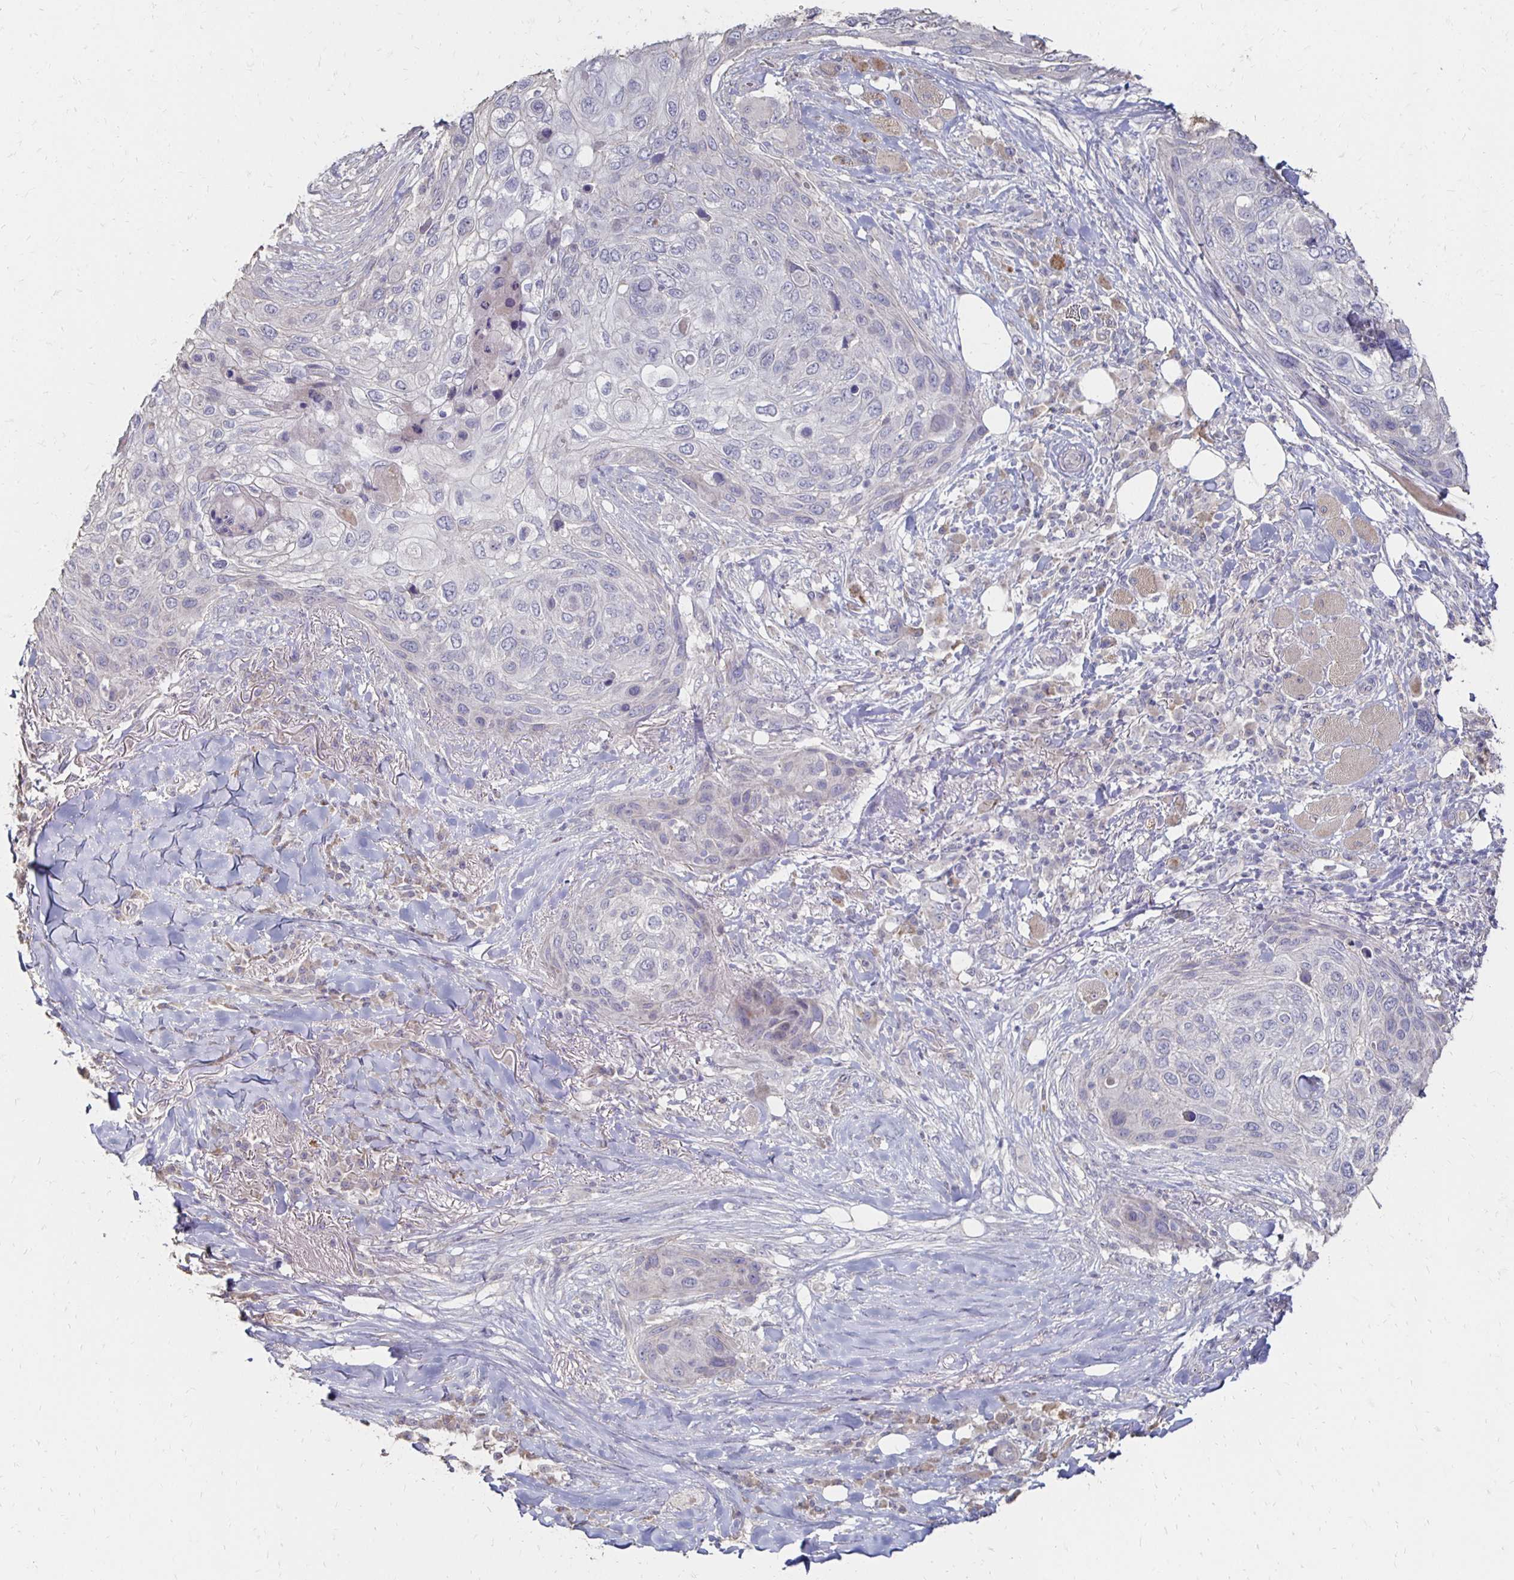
{"staining": {"intensity": "negative", "quantity": "none", "location": "none"}, "tissue": "skin cancer", "cell_type": "Tumor cells", "image_type": "cancer", "snomed": [{"axis": "morphology", "description": "Squamous cell carcinoma, NOS"}, {"axis": "topography", "description": "Skin"}], "caption": "Immunohistochemistry of human squamous cell carcinoma (skin) displays no positivity in tumor cells.", "gene": "ZNF727", "patient": {"sex": "female", "age": 87}}